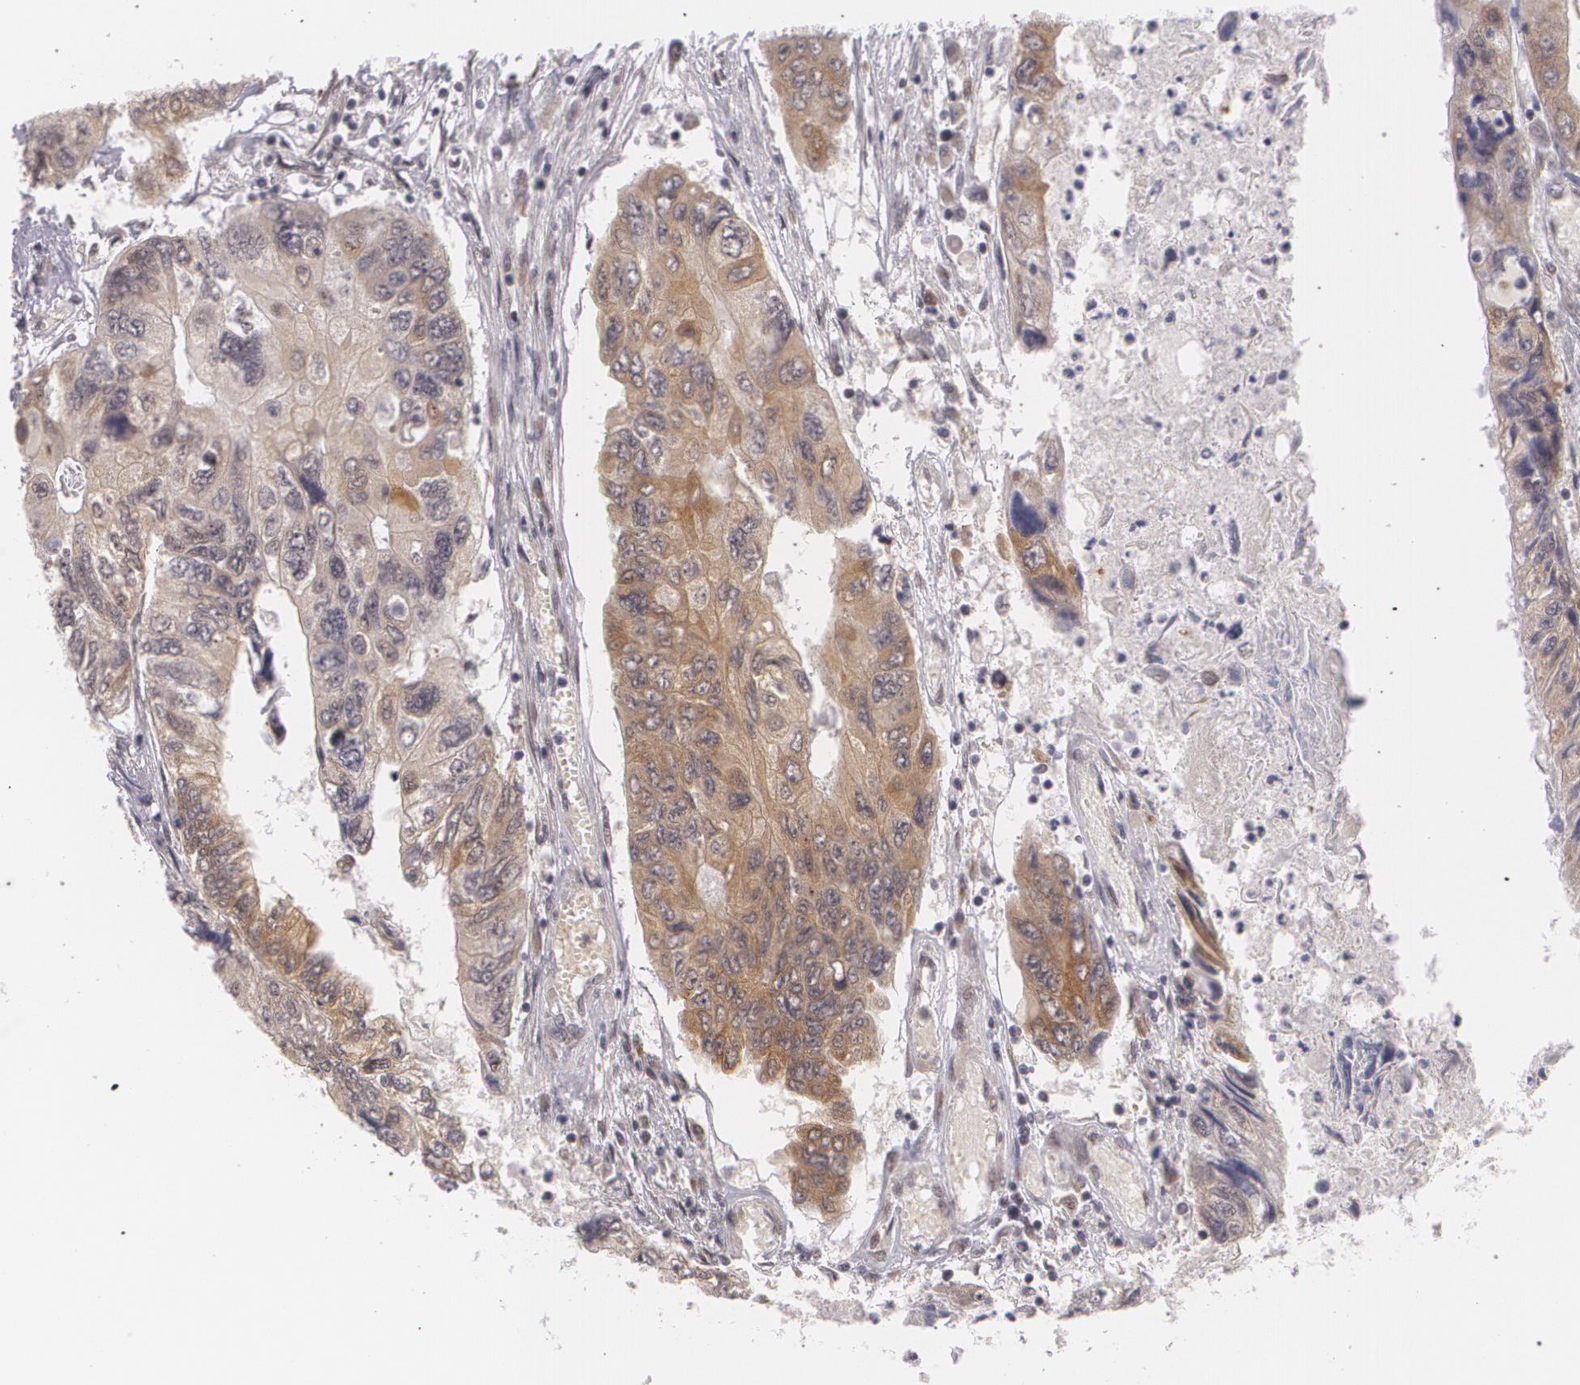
{"staining": {"intensity": "moderate", "quantity": ">75%", "location": "cytoplasmic/membranous"}, "tissue": "colorectal cancer", "cell_type": "Tumor cells", "image_type": "cancer", "snomed": [{"axis": "morphology", "description": "Adenocarcinoma, NOS"}, {"axis": "topography", "description": "Rectum"}], "caption": "The immunohistochemical stain labels moderate cytoplasmic/membranous positivity in tumor cells of colorectal cancer (adenocarcinoma) tissue. (IHC, brightfield microscopy, high magnification).", "gene": "ALX1", "patient": {"sex": "female", "age": 82}}